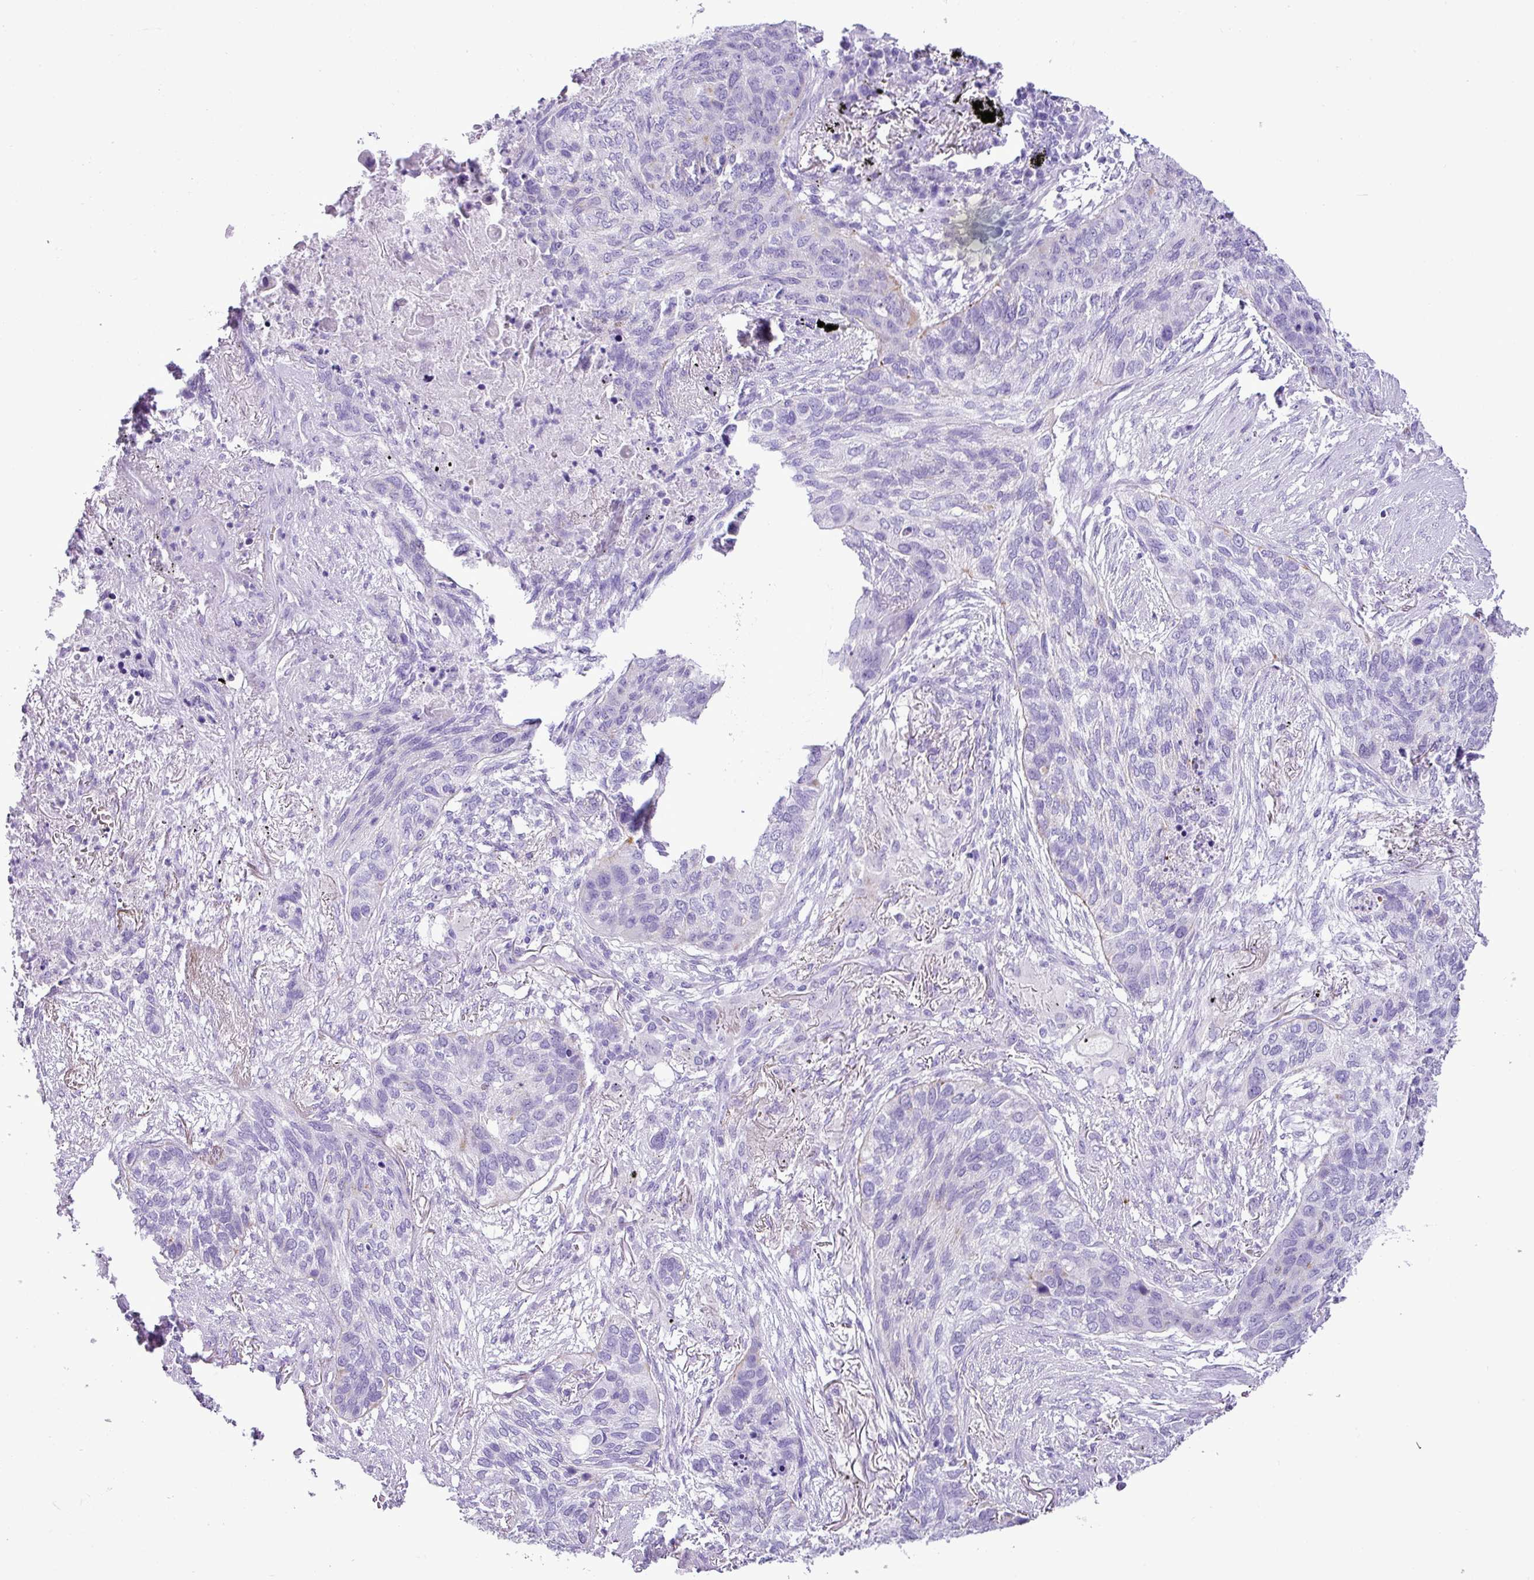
{"staining": {"intensity": "negative", "quantity": "none", "location": "none"}, "tissue": "lung cancer", "cell_type": "Tumor cells", "image_type": "cancer", "snomed": [{"axis": "morphology", "description": "Squamous cell carcinoma, NOS"}, {"axis": "topography", "description": "Lung"}], "caption": "This is a histopathology image of IHC staining of squamous cell carcinoma (lung), which shows no expression in tumor cells. (Brightfield microscopy of DAB immunohistochemistry at high magnification).", "gene": "ZSCAN5A", "patient": {"sex": "female", "age": 63}}